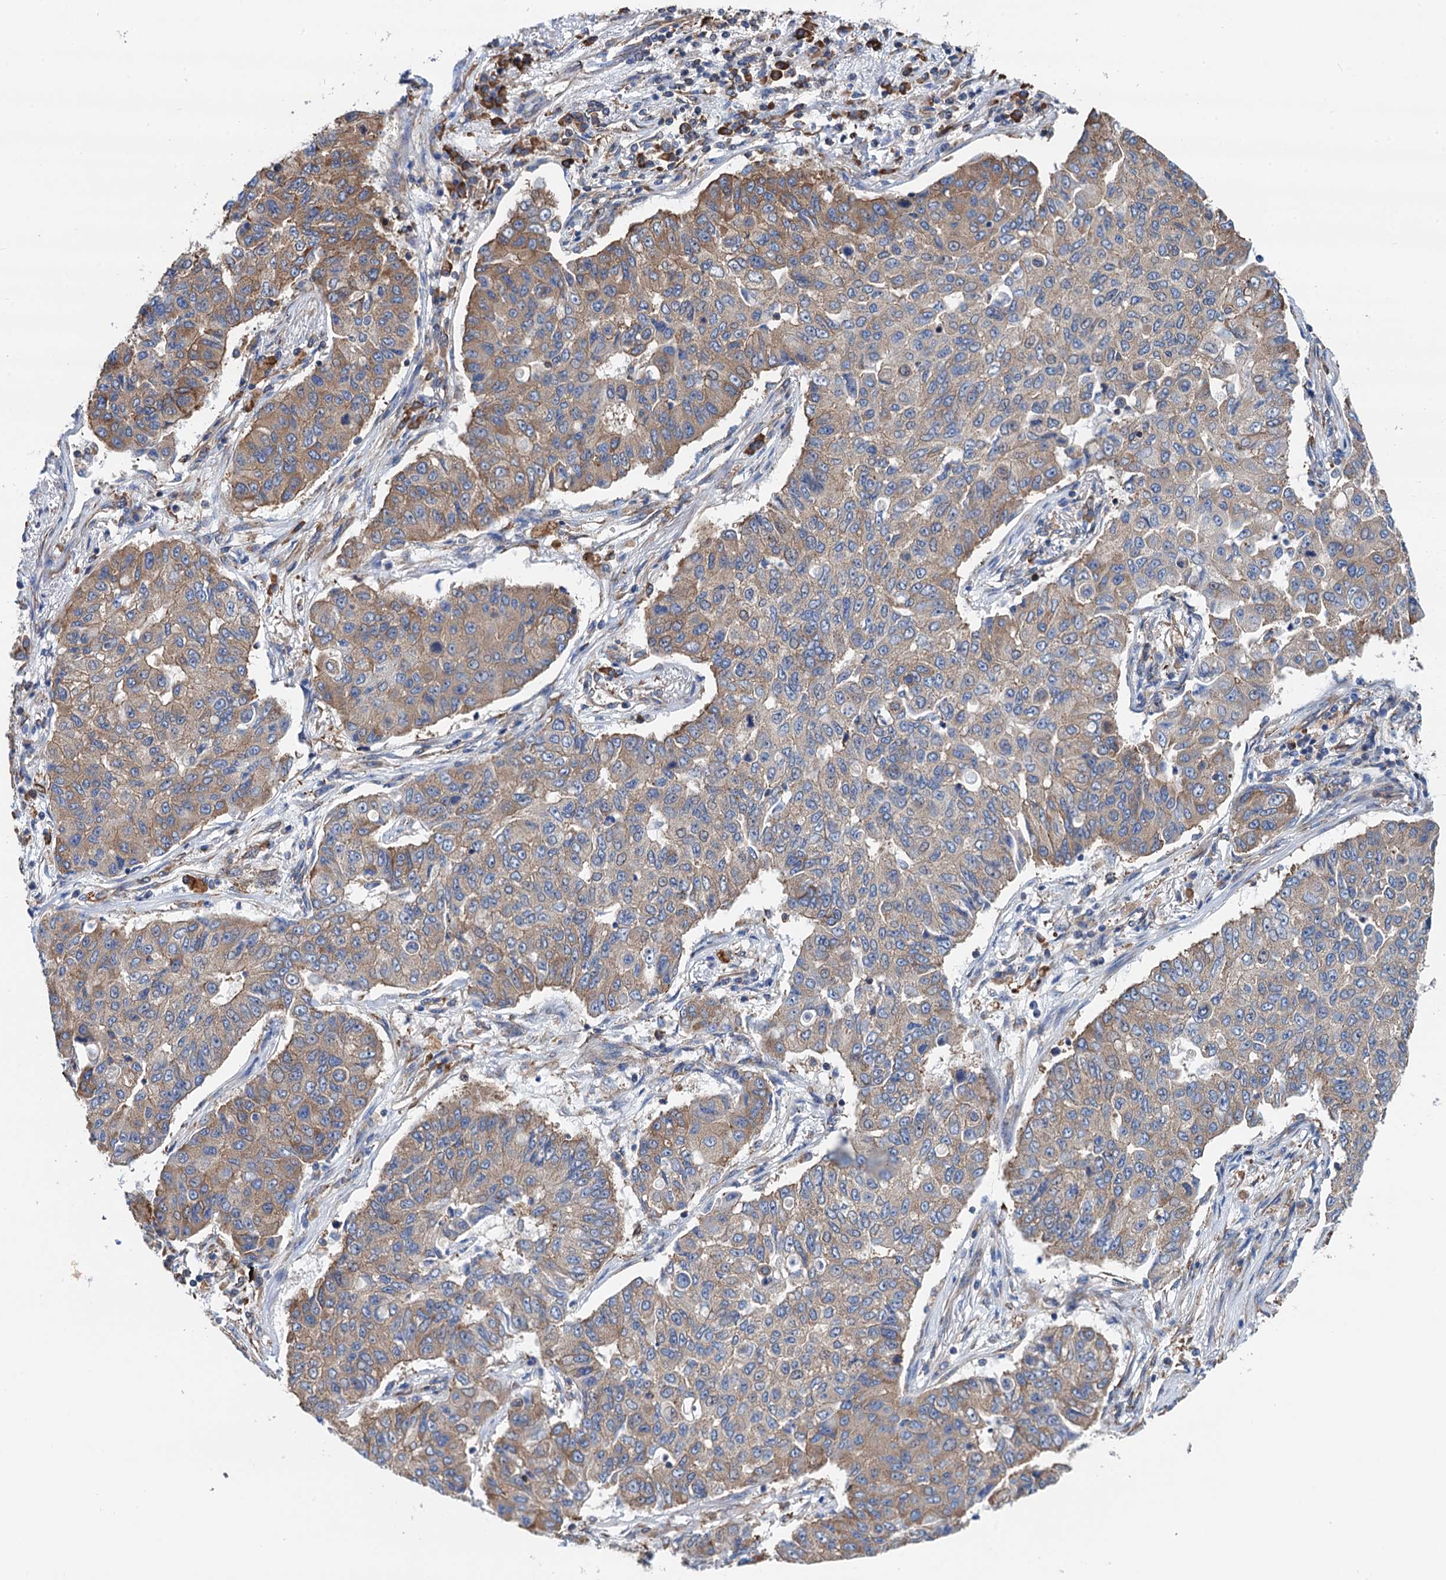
{"staining": {"intensity": "moderate", "quantity": ">75%", "location": "cytoplasmic/membranous"}, "tissue": "lung cancer", "cell_type": "Tumor cells", "image_type": "cancer", "snomed": [{"axis": "morphology", "description": "Squamous cell carcinoma, NOS"}, {"axis": "topography", "description": "Lung"}], "caption": "Immunohistochemistry photomicrograph of neoplastic tissue: lung cancer stained using immunohistochemistry exhibits medium levels of moderate protein expression localized specifically in the cytoplasmic/membranous of tumor cells, appearing as a cytoplasmic/membranous brown color.", "gene": "SLC12A7", "patient": {"sex": "male", "age": 74}}